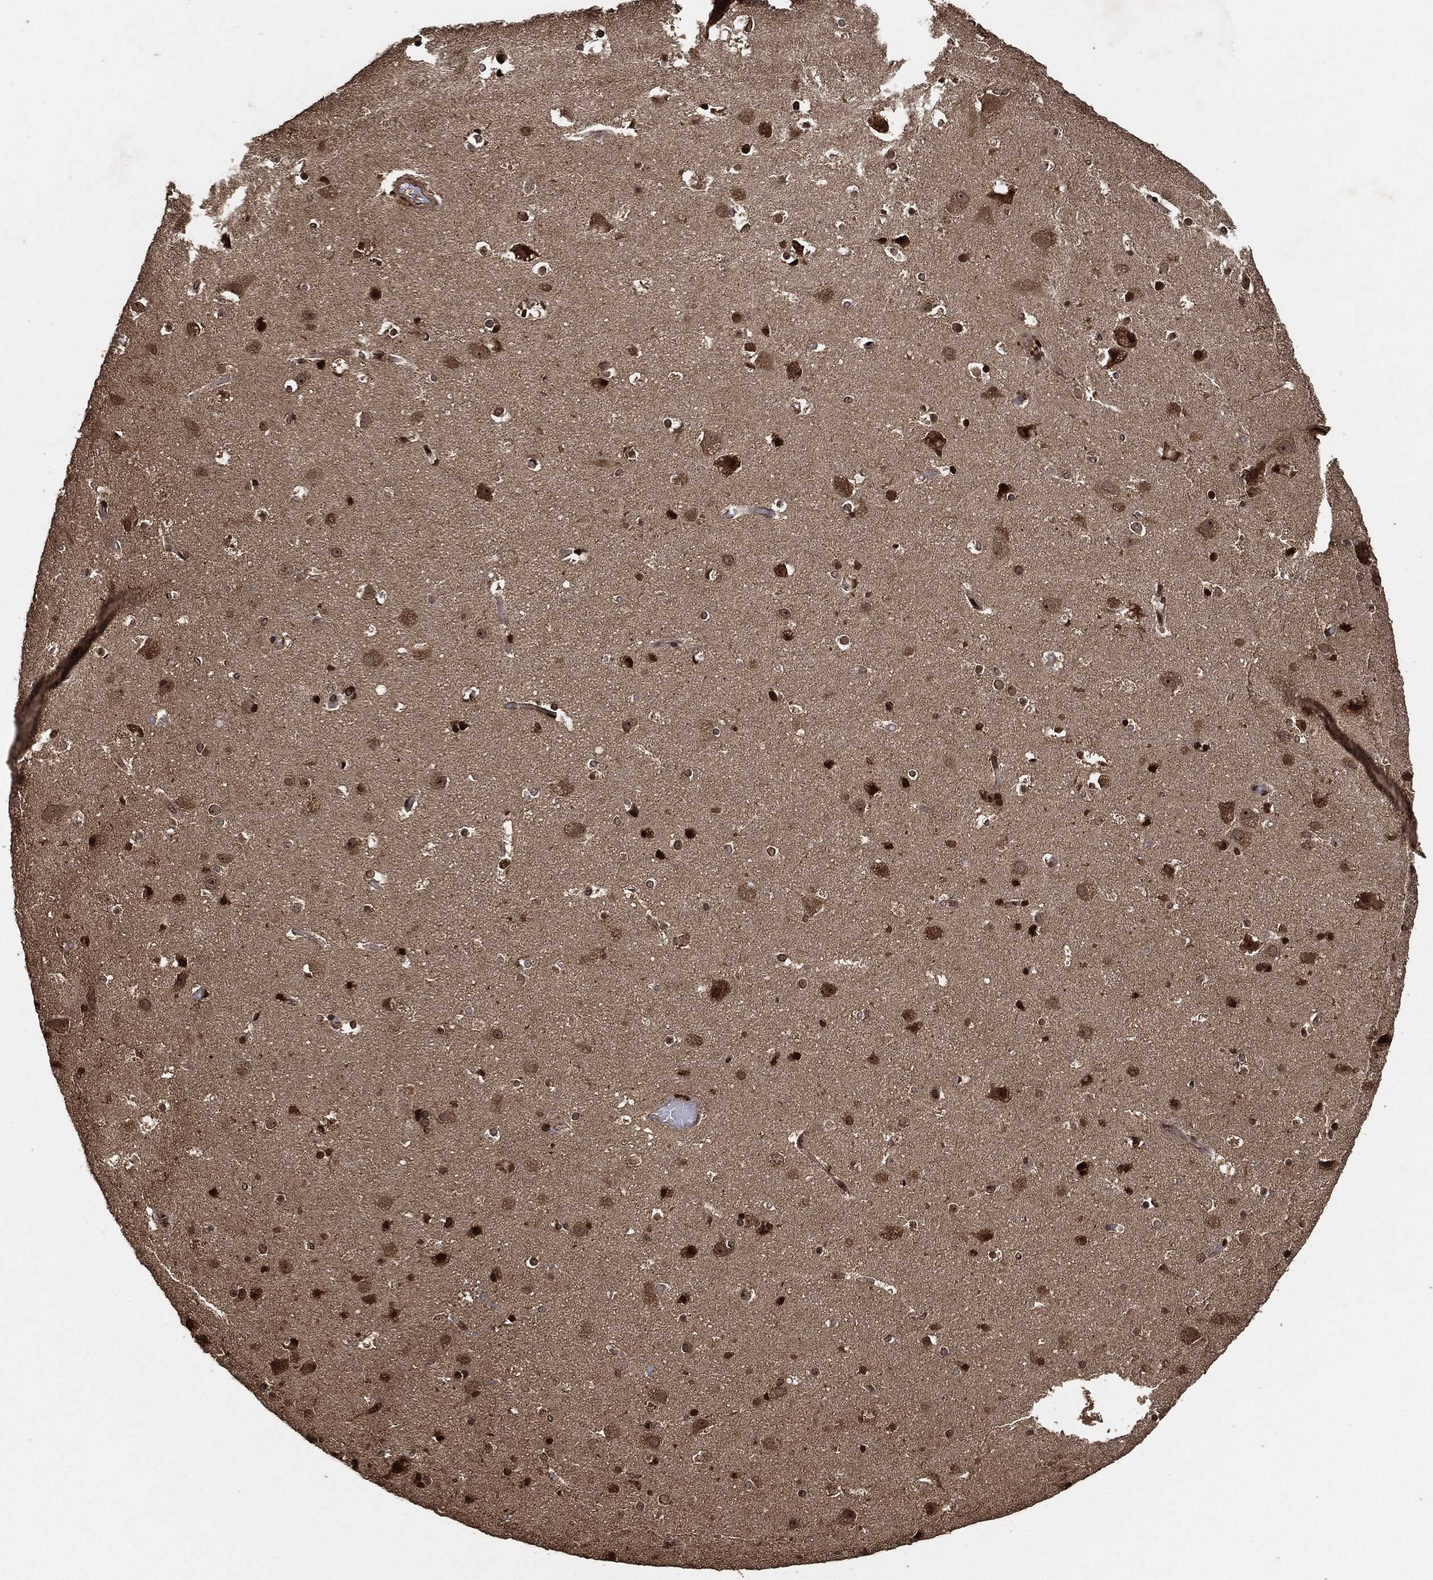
{"staining": {"intensity": "negative", "quantity": "none", "location": "none"}, "tissue": "cerebral cortex", "cell_type": "Endothelial cells", "image_type": "normal", "snomed": [{"axis": "morphology", "description": "Normal tissue, NOS"}, {"axis": "topography", "description": "Cerebral cortex"}], "caption": "A micrograph of cerebral cortex stained for a protein reveals no brown staining in endothelial cells.", "gene": "PDK1", "patient": {"sex": "female", "age": 52}}